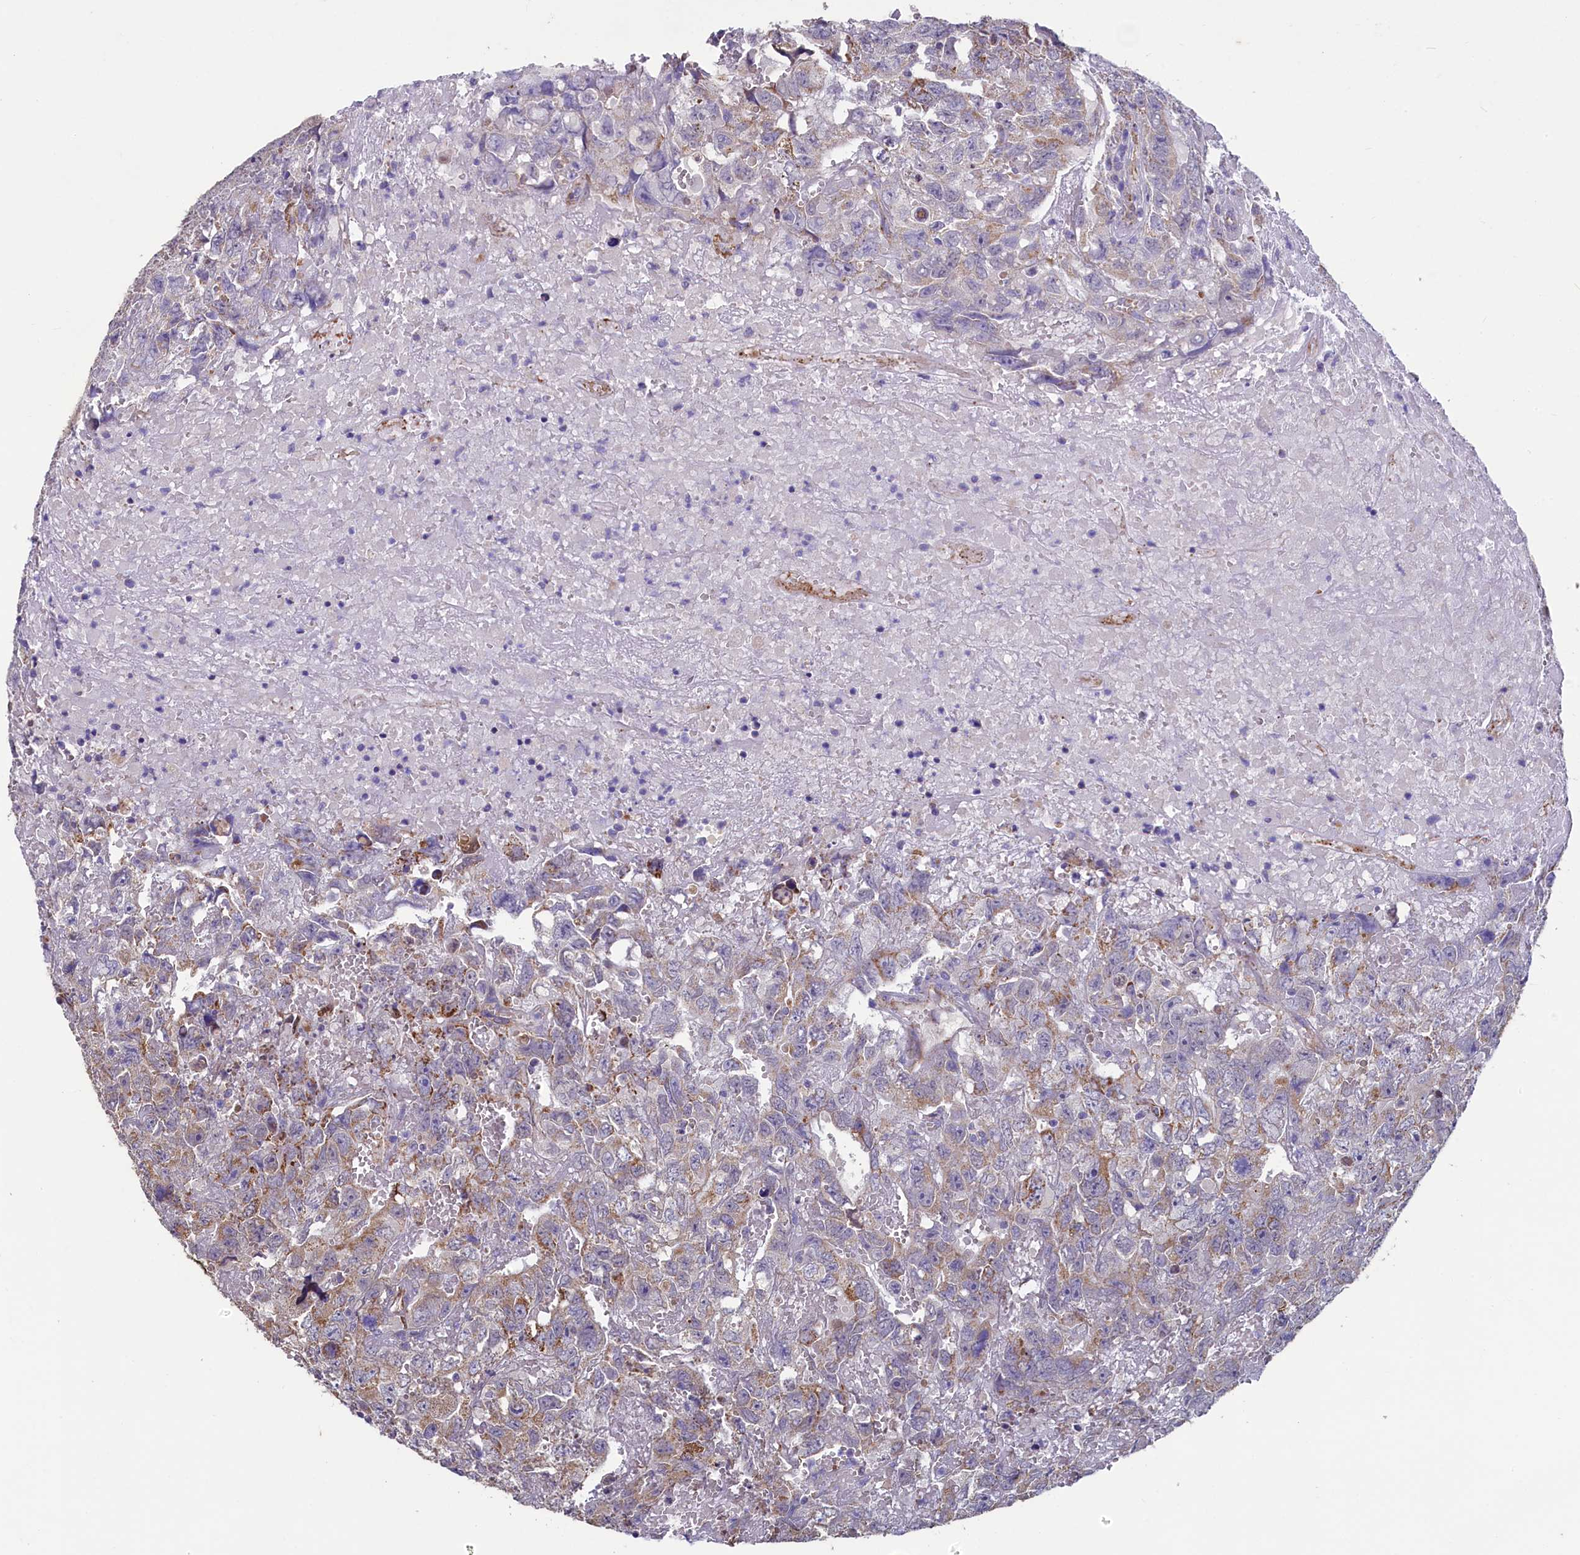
{"staining": {"intensity": "moderate", "quantity": "<25%", "location": "cytoplasmic/membranous"}, "tissue": "testis cancer", "cell_type": "Tumor cells", "image_type": "cancer", "snomed": [{"axis": "morphology", "description": "Carcinoma, Embryonal, NOS"}, {"axis": "topography", "description": "Testis"}], "caption": "Protein staining of embryonal carcinoma (testis) tissue demonstrates moderate cytoplasmic/membranous positivity in about <25% of tumor cells.", "gene": "SPATA2L", "patient": {"sex": "male", "age": 45}}